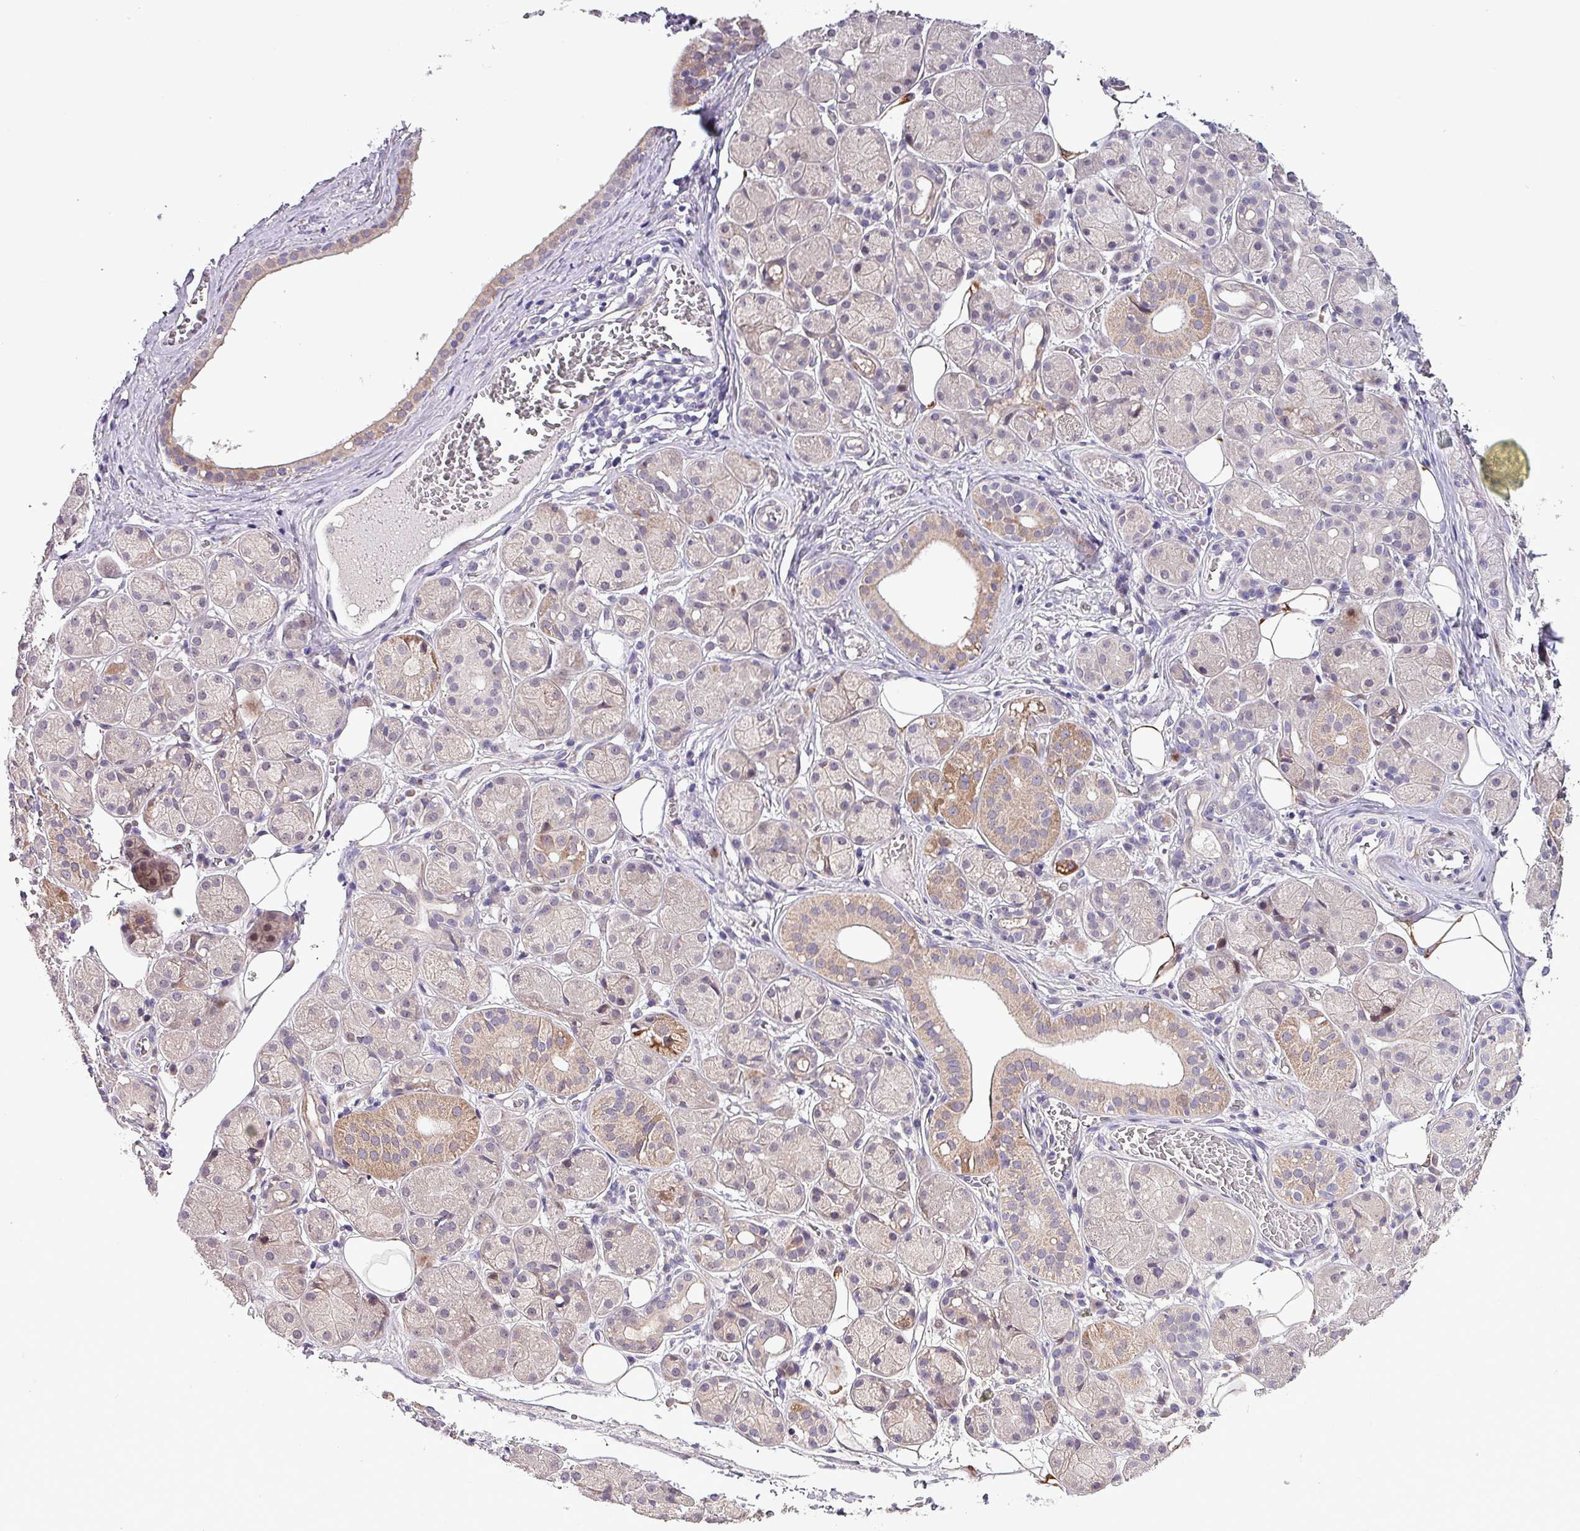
{"staining": {"intensity": "moderate", "quantity": "<25%", "location": "cytoplasmic/membranous"}, "tissue": "salivary gland", "cell_type": "Glandular cells", "image_type": "normal", "snomed": [{"axis": "morphology", "description": "Squamous cell carcinoma, NOS"}, {"axis": "topography", "description": "Skin"}, {"axis": "topography", "description": "Head-Neck"}], "caption": "IHC photomicrograph of benign salivary gland stained for a protein (brown), which exhibits low levels of moderate cytoplasmic/membranous staining in about <25% of glandular cells.", "gene": "GRAPL", "patient": {"sex": "male", "age": 80}}